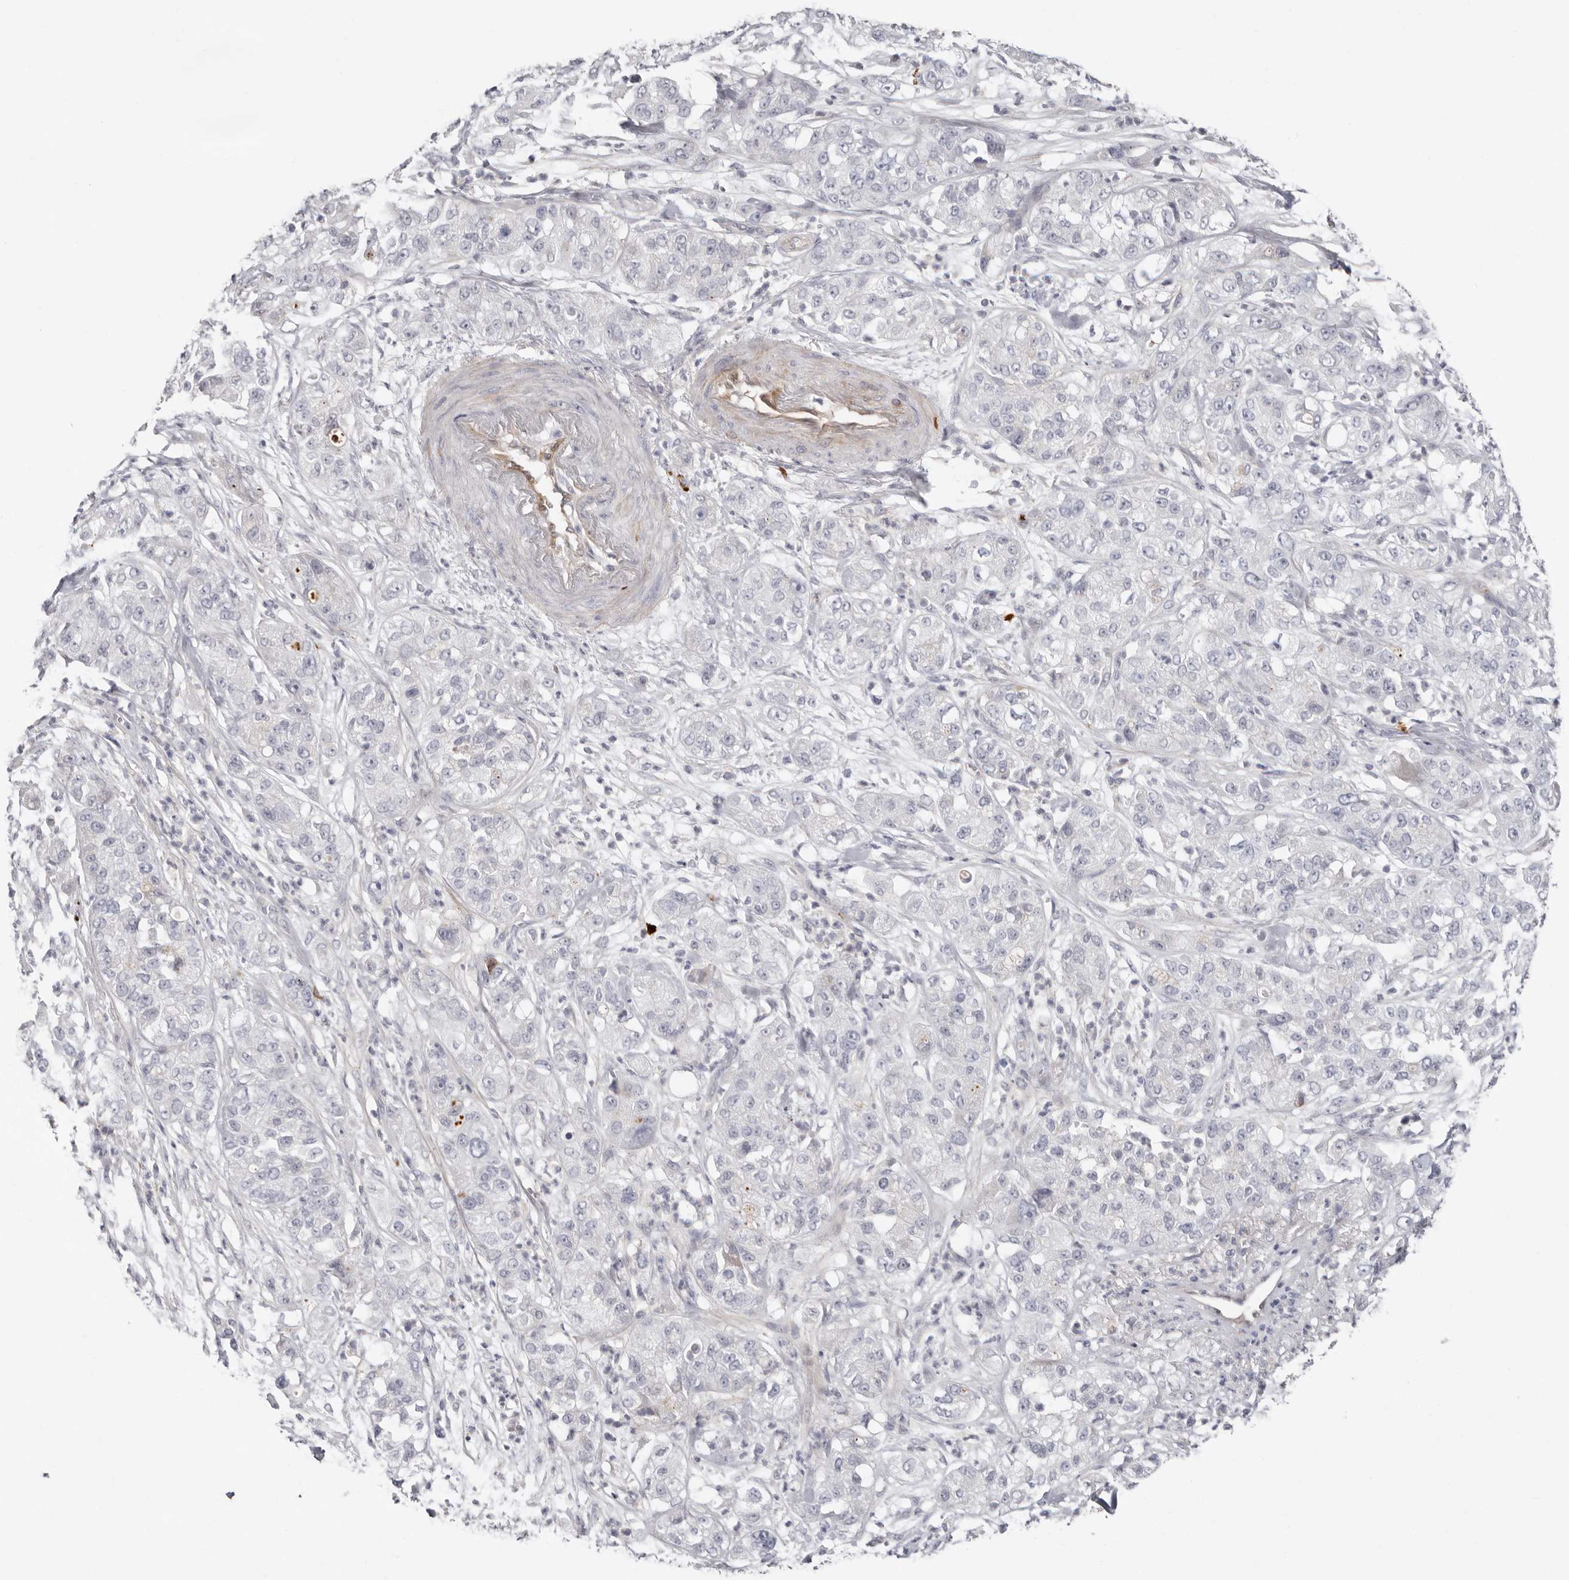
{"staining": {"intensity": "negative", "quantity": "none", "location": "none"}, "tissue": "pancreatic cancer", "cell_type": "Tumor cells", "image_type": "cancer", "snomed": [{"axis": "morphology", "description": "Adenocarcinoma, NOS"}, {"axis": "topography", "description": "Pancreas"}], "caption": "Immunohistochemical staining of adenocarcinoma (pancreatic) shows no significant staining in tumor cells.", "gene": "PKDCC", "patient": {"sex": "female", "age": 78}}